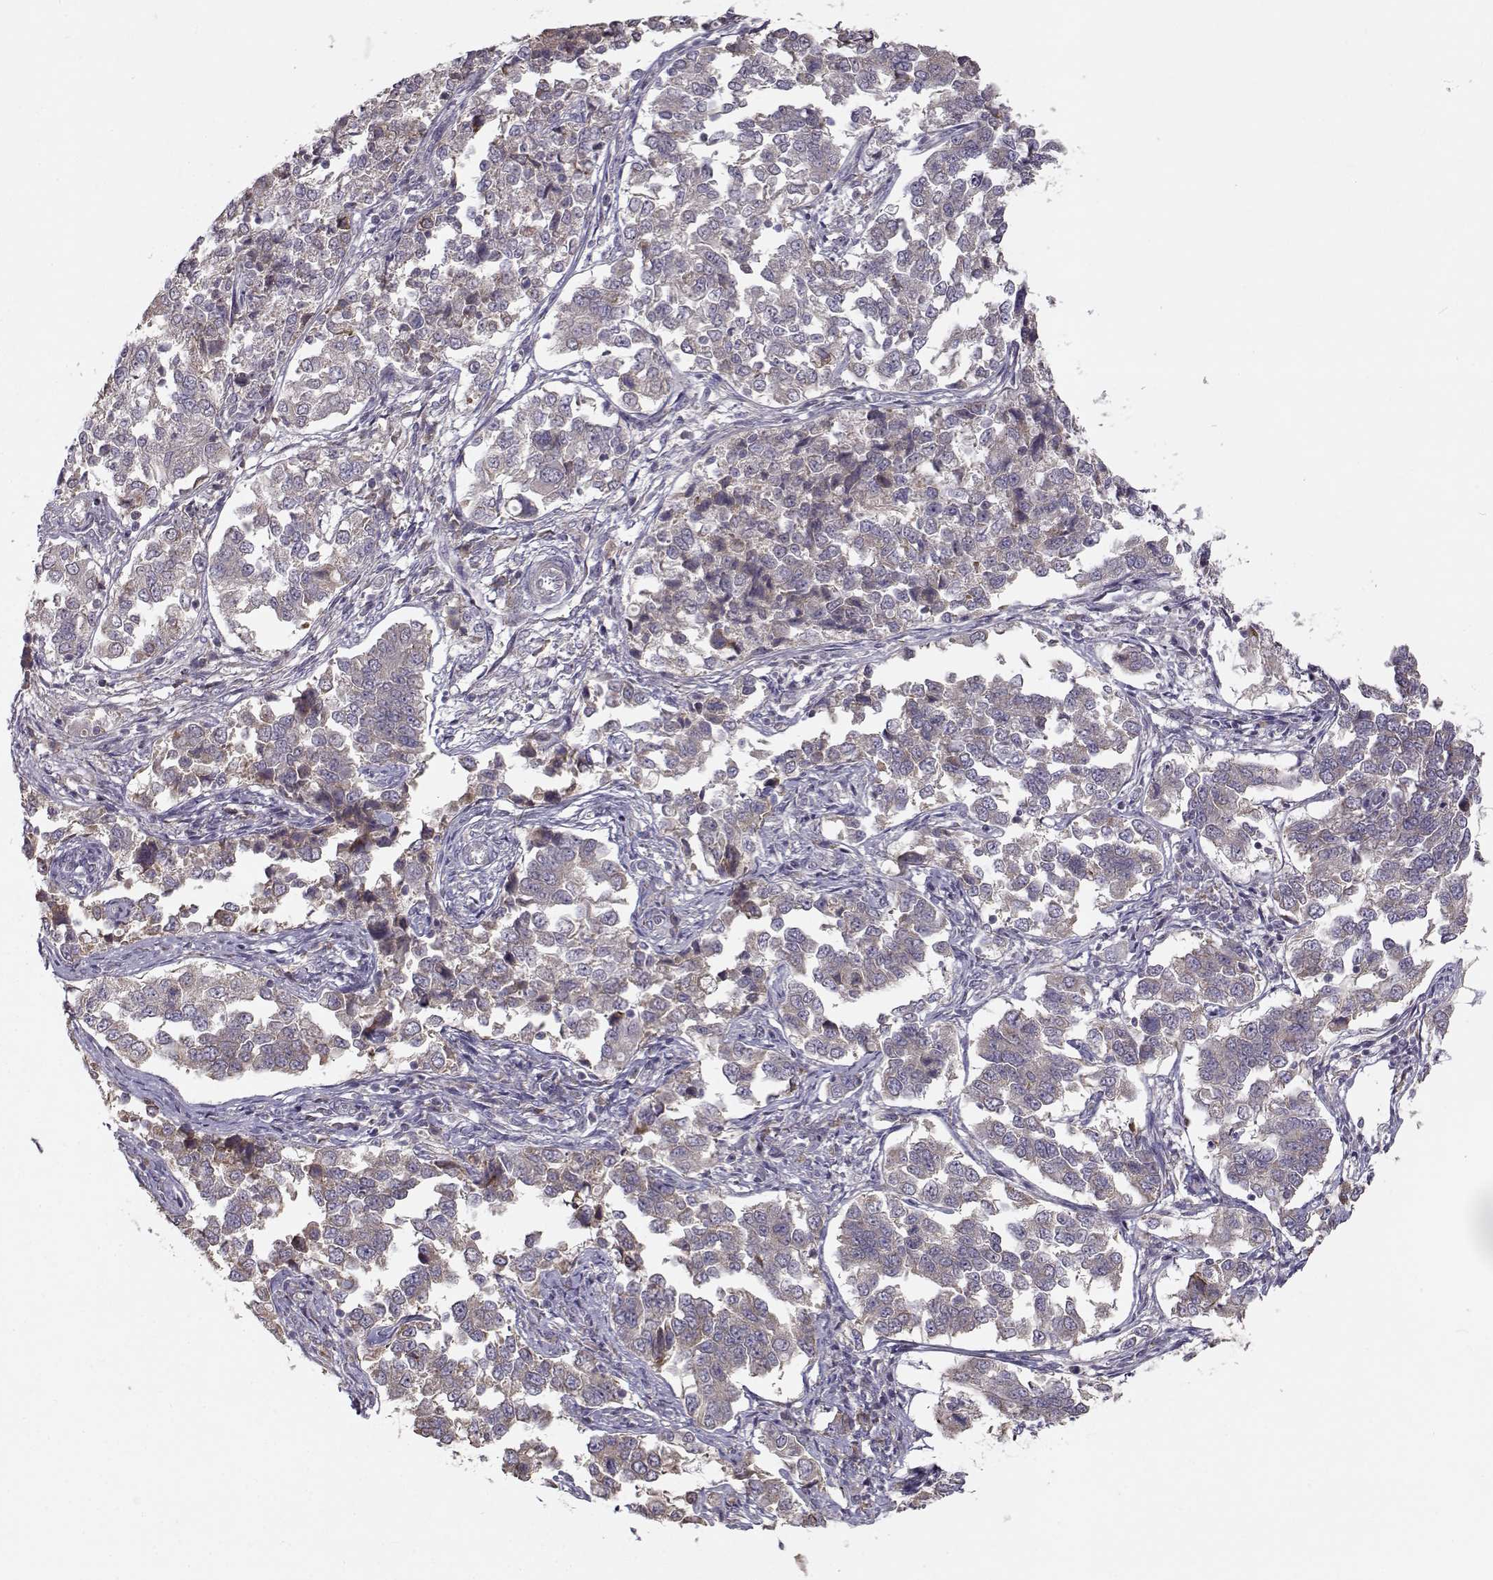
{"staining": {"intensity": "negative", "quantity": "none", "location": "none"}, "tissue": "endometrial cancer", "cell_type": "Tumor cells", "image_type": "cancer", "snomed": [{"axis": "morphology", "description": "Adenocarcinoma, NOS"}, {"axis": "topography", "description": "Endometrium"}], "caption": "High magnification brightfield microscopy of endometrial cancer stained with DAB (3,3'-diaminobenzidine) (brown) and counterstained with hematoxylin (blue): tumor cells show no significant expression.", "gene": "ENTPD8", "patient": {"sex": "female", "age": 43}}